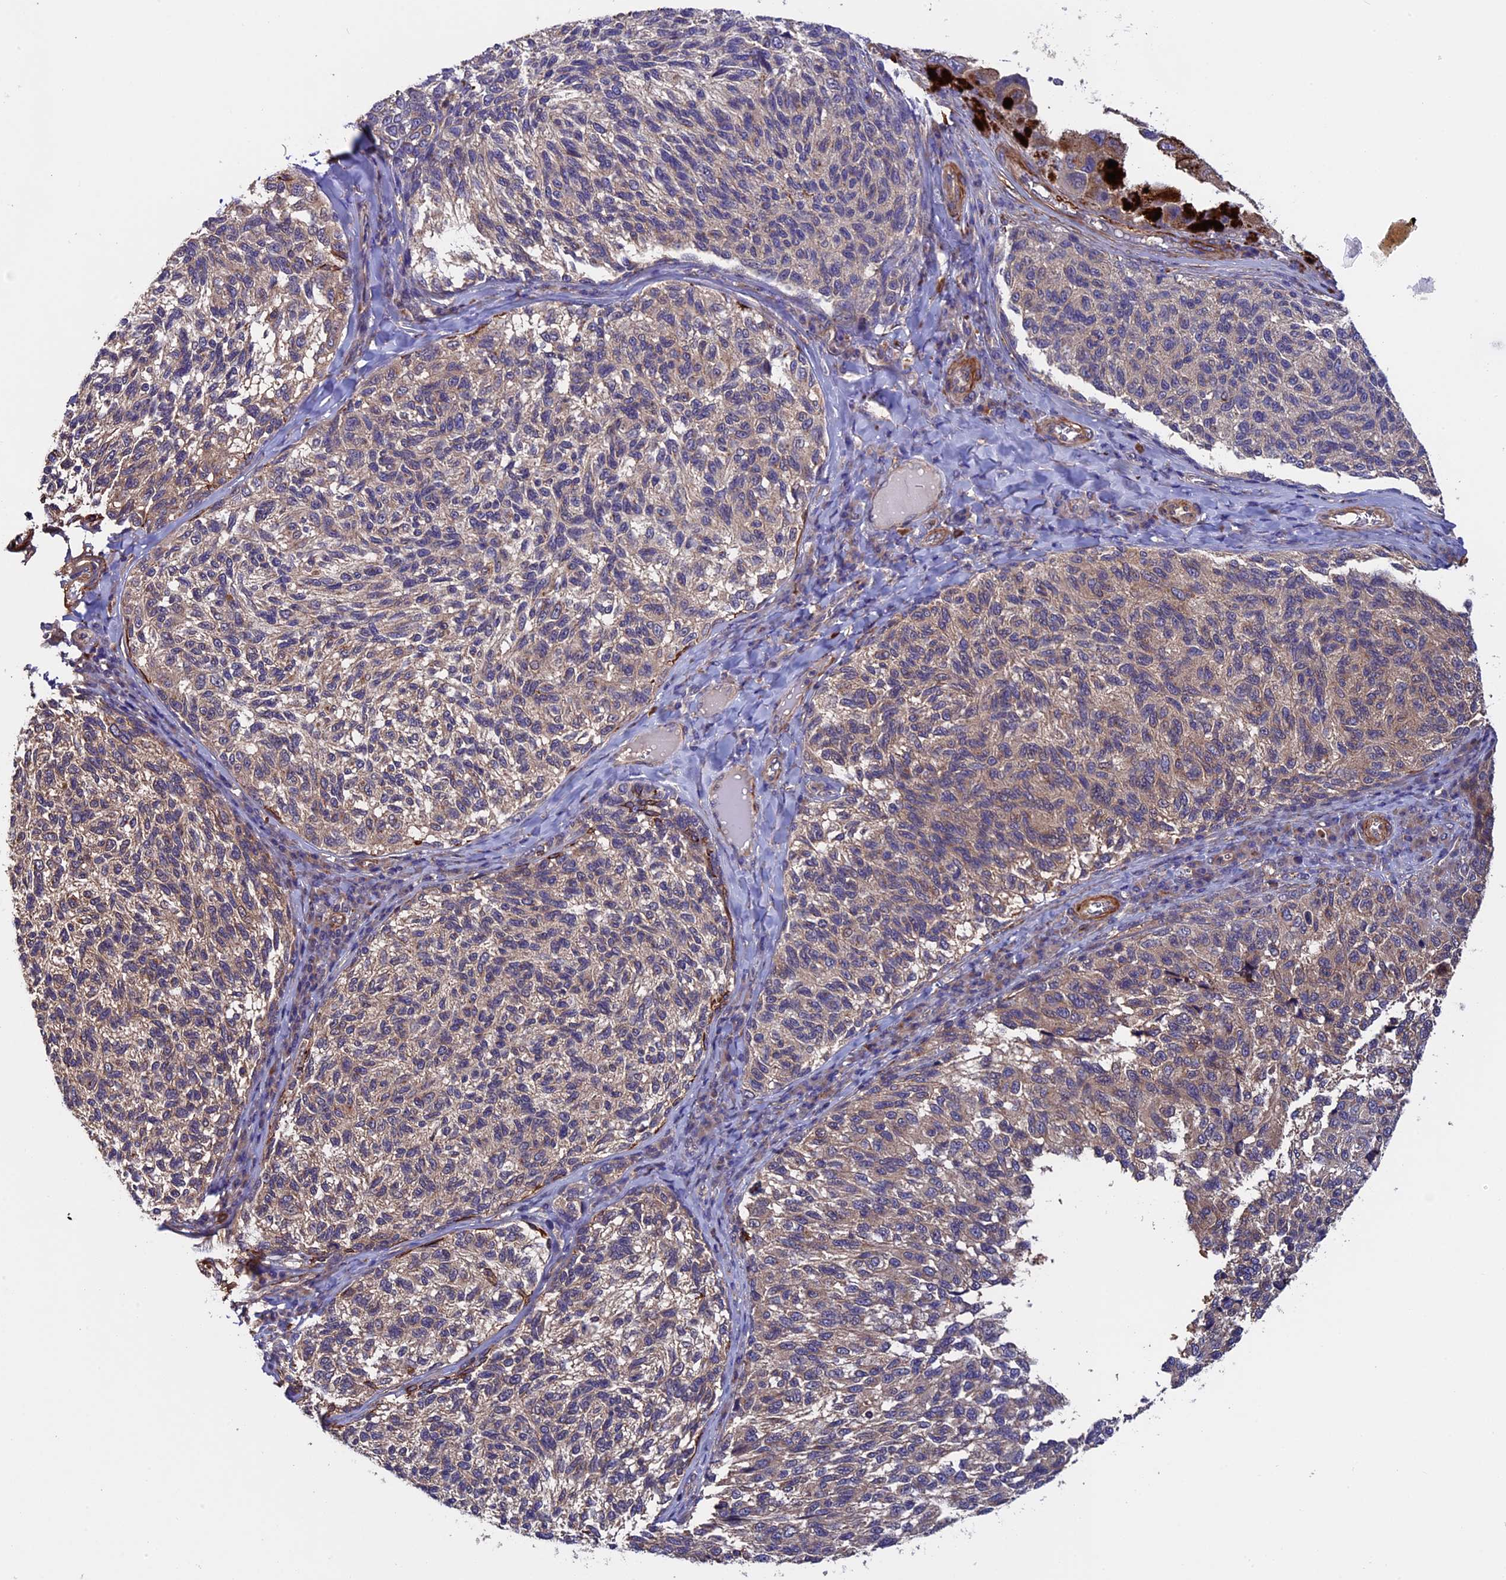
{"staining": {"intensity": "weak", "quantity": "25%-75%", "location": "cytoplasmic/membranous"}, "tissue": "melanoma", "cell_type": "Tumor cells", "image_type": "cancer", "snomed": [{"axis": "morphology", "description": "Malignant melanoma, NOS"}, {"axis": "topography", "description": "Skin"}], "caption": "Immunohistochemical staining of human malignant melanoma reveals low levels of weak cytoplasmic/membranous staining in about 25%-75% of tumor cells.", "gene": "SLC9A5", "patient": {"sex": "female", "age": 73}}